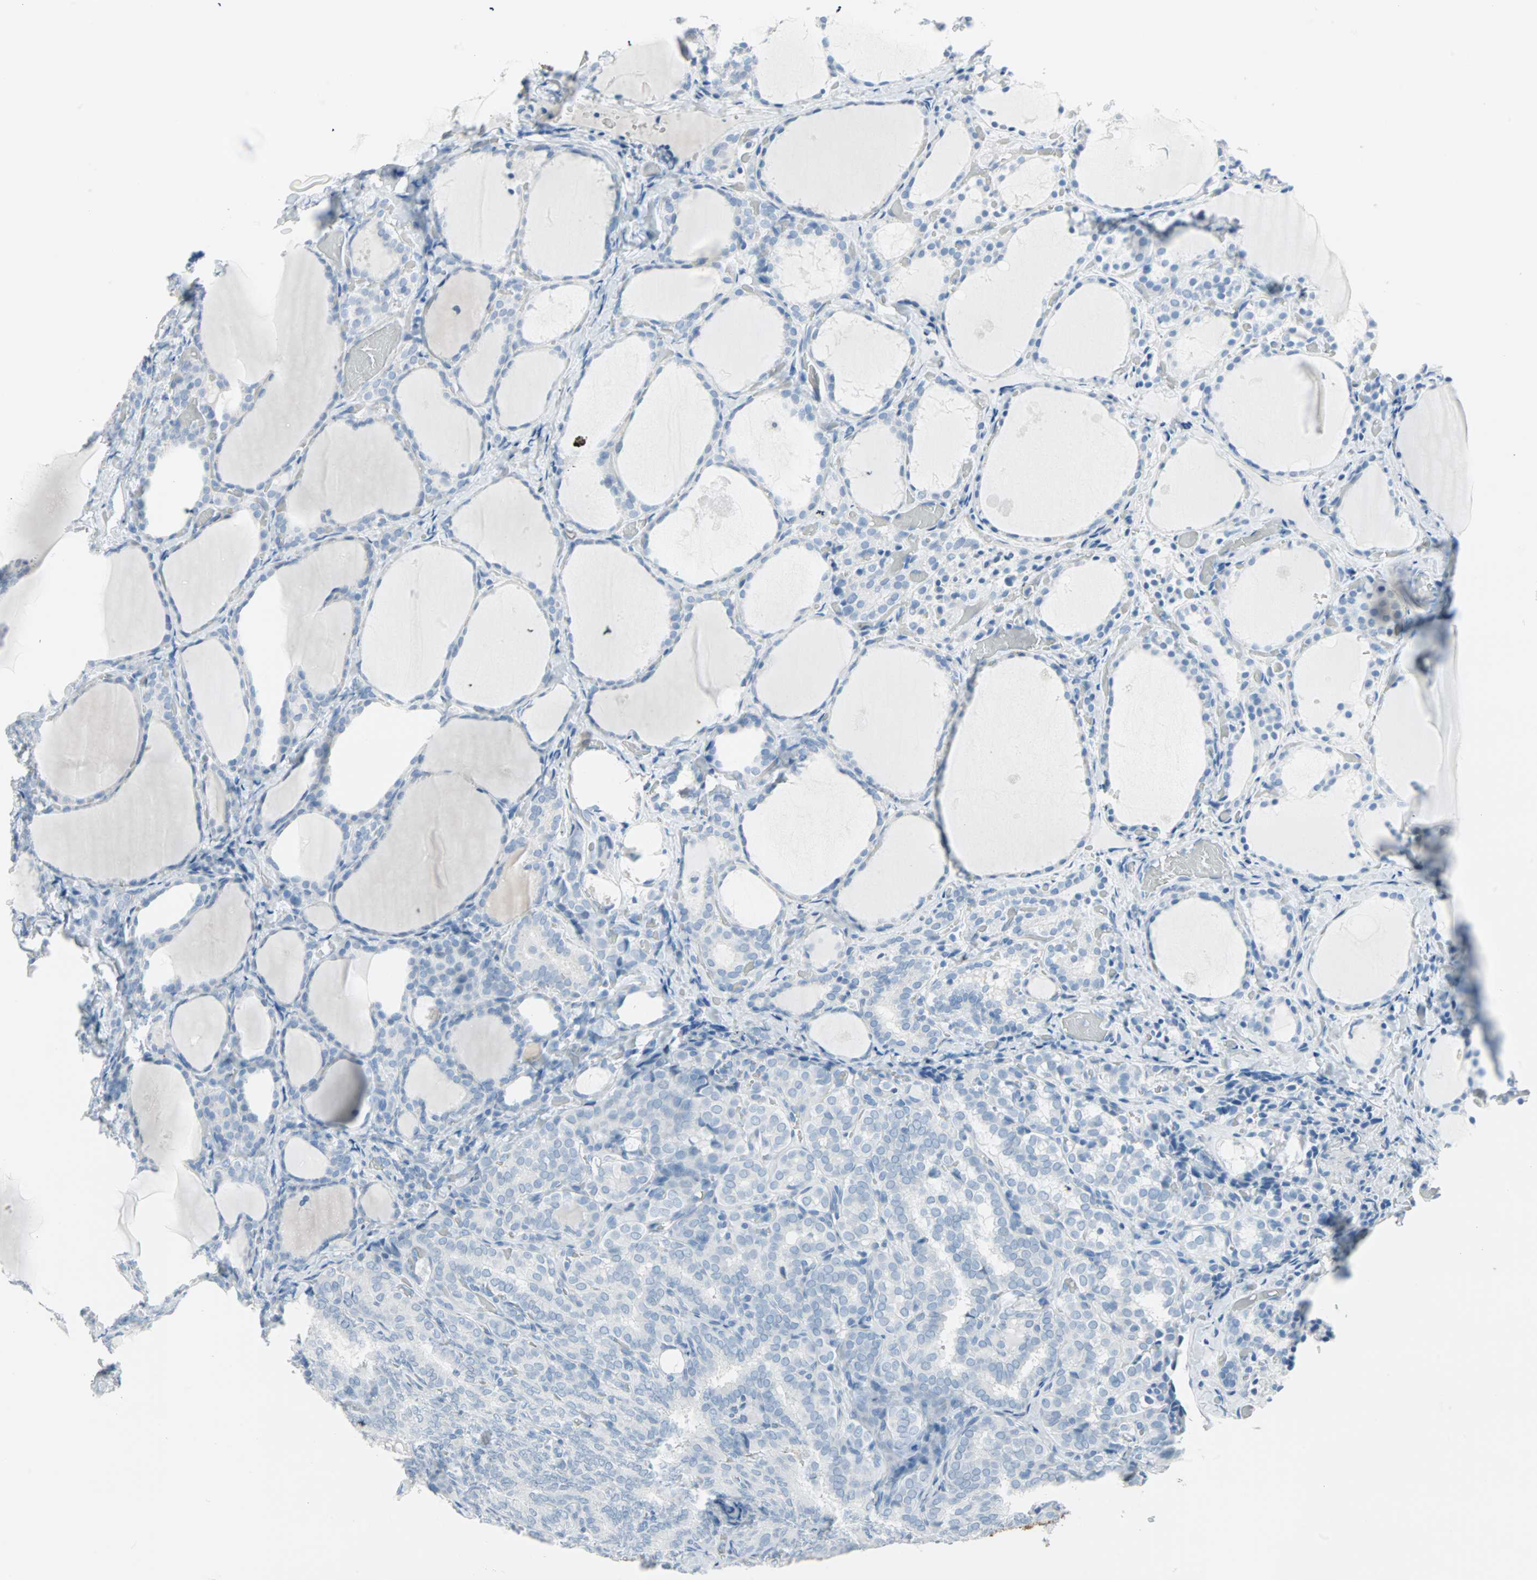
{"staining": {"intensity": "negative", "quantity": "none", "location": "none"}, "tissue": "thyroid cancer", "cell_type": "Tumor cells", "image_type": "cancer", "snomed": [{"axis": "morphology", "description": "Normal tissue, NOS"}, {"axis": "morphology", "description": "Papillary adenocarcinoma, NOS"}, {"axis": "topography", "description": "Thyroid gland"}], "caption": "Image shows no significant protein expression in tumor cells of thyroid papillary adenocarcinoma.", "gene": "STX1A", "patient": {"sex": "female", "age": 30}}